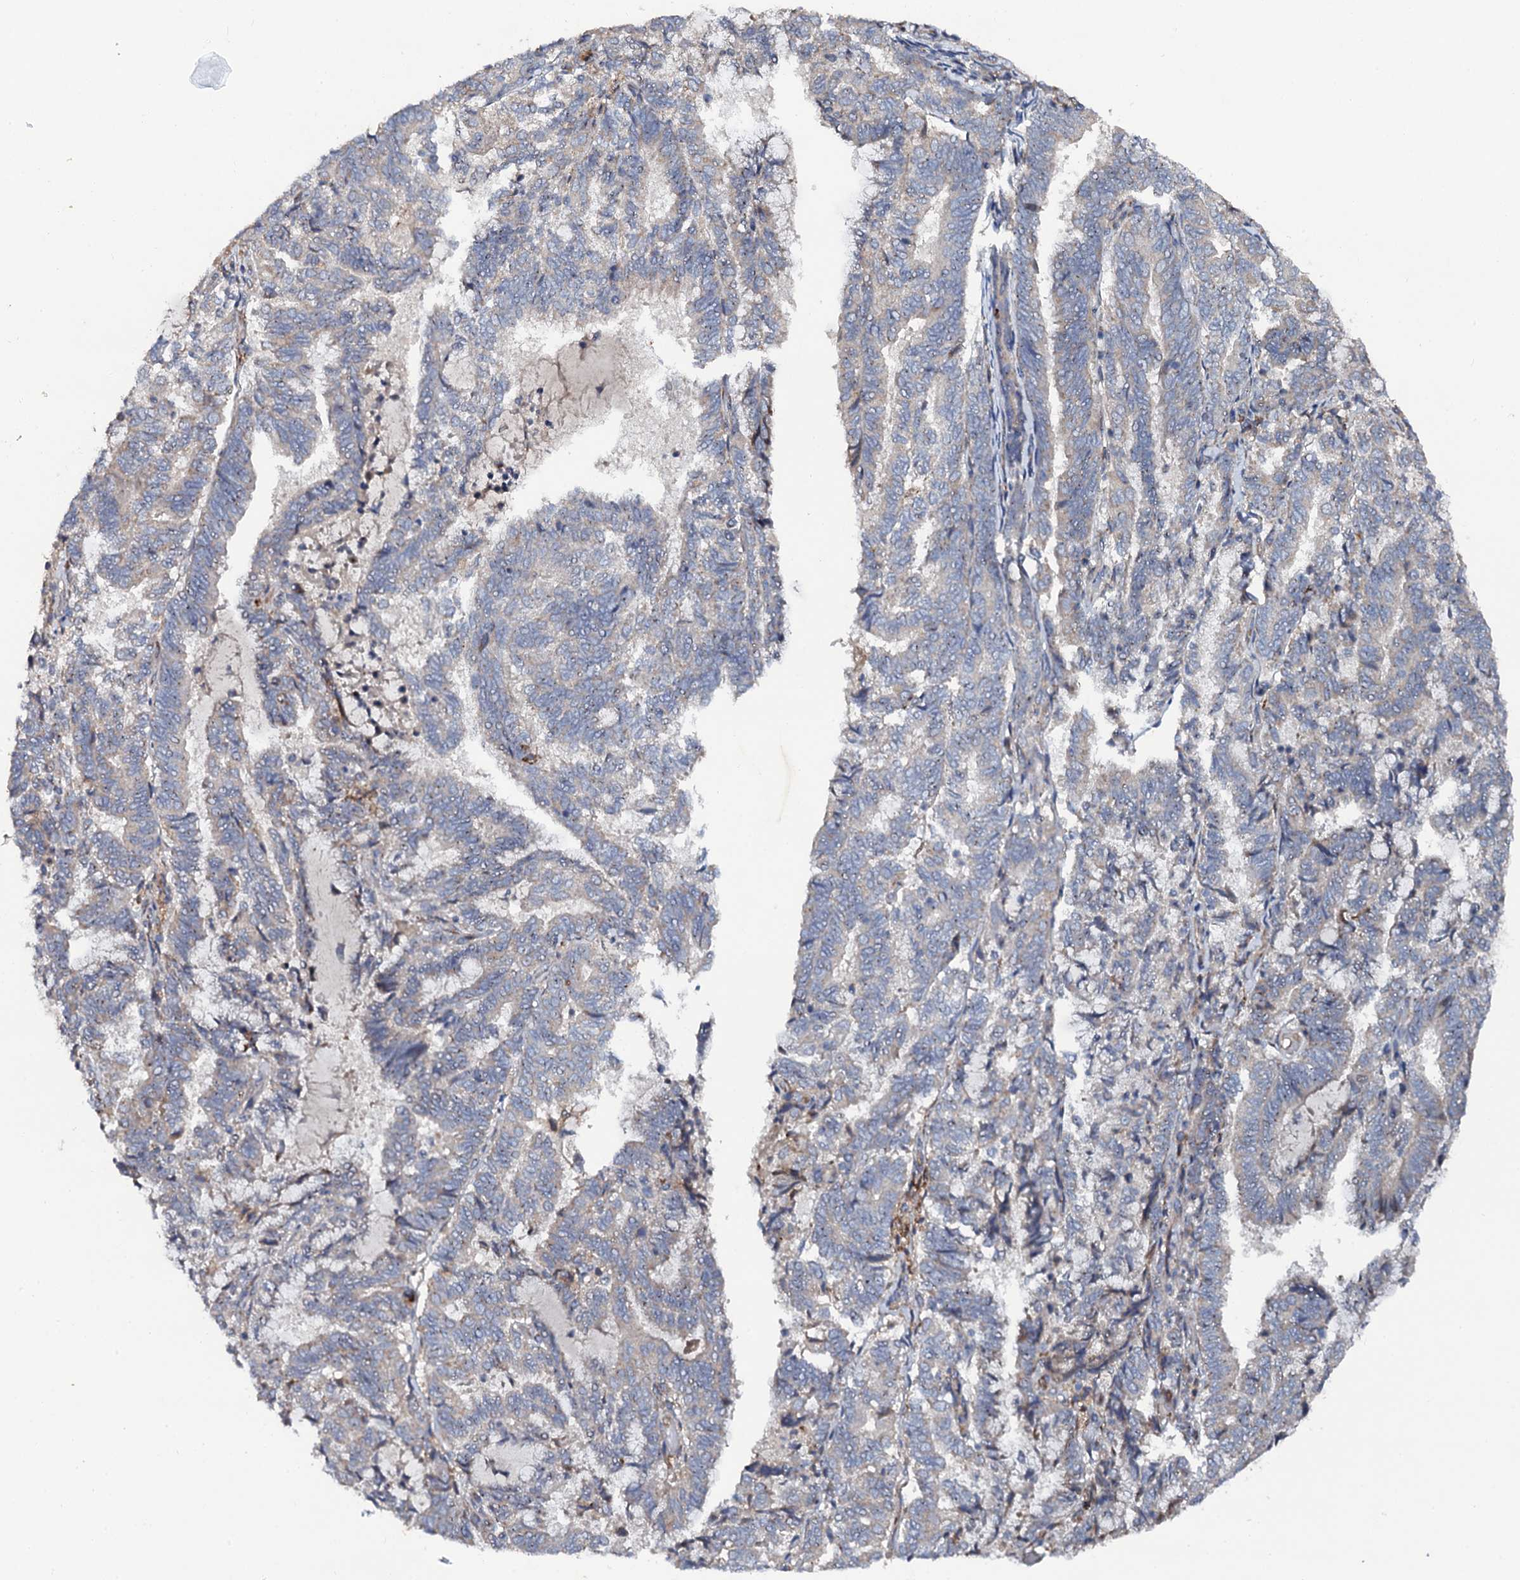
{"staining": {"intensity": "negative", "quantity": "none", "location": "none"}, "tissue": "endometrial cancer", "cell_type": "Tumor cells", "image_type": "cancer", "snomed": [{"axis": "morphology", "description": "Adenocarcinoma, NOS"}, {"axis": "topography", "description": "Endometrium"}], "caption": "Immunohistochemistry image of human endometrial adenocarcinoma stained for a protein (brown), which exhibits no expression in tumor cells.", "gene": "LRRC28", "patient": {"sex": "female", "age": 80}}